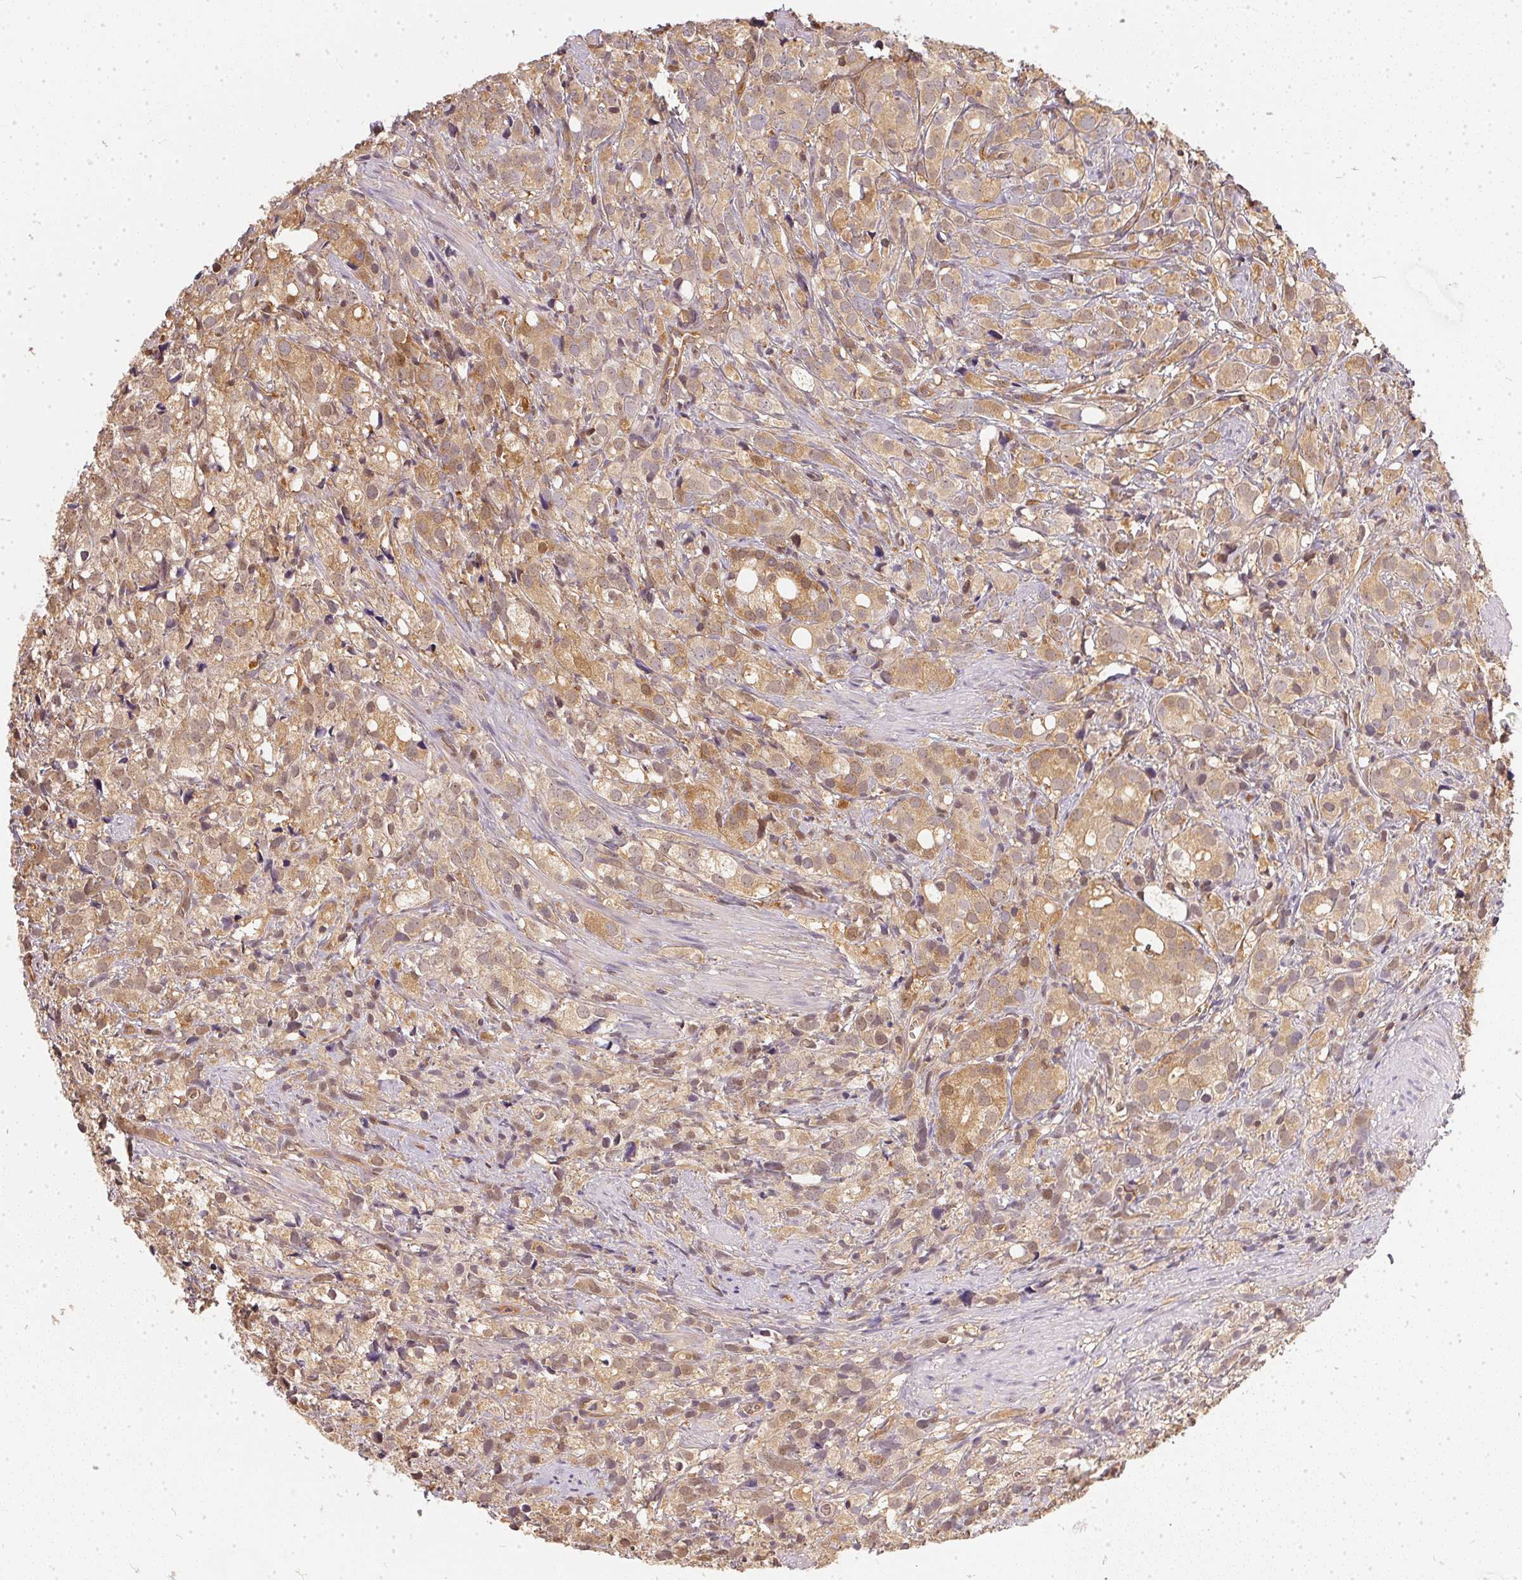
{"staining": {"intensity": "moderate", "quantity": ">75%", "location": "cytoplasmic/membranous,nuclear"}, "tissue": "prostate cancer", "cell_type": "Tumor cells", "image_type": "cancer", "snomed": [{"axis": "morphology", "description": "Adenocarcinoma, High grade"}, {"axis": "topography", "description": "Prostate"}], "caption": "Protein analysis of high-grade adenocarcinoma (prostate) tissue demonstrates moderate cytoplasmic/membranous and nuclear expression in about >75% of tumor cells. (IHC, brightfield microscopy, high magnification).", "gene": "BLMH", "patient": {"sex": "male", "age": 86}}